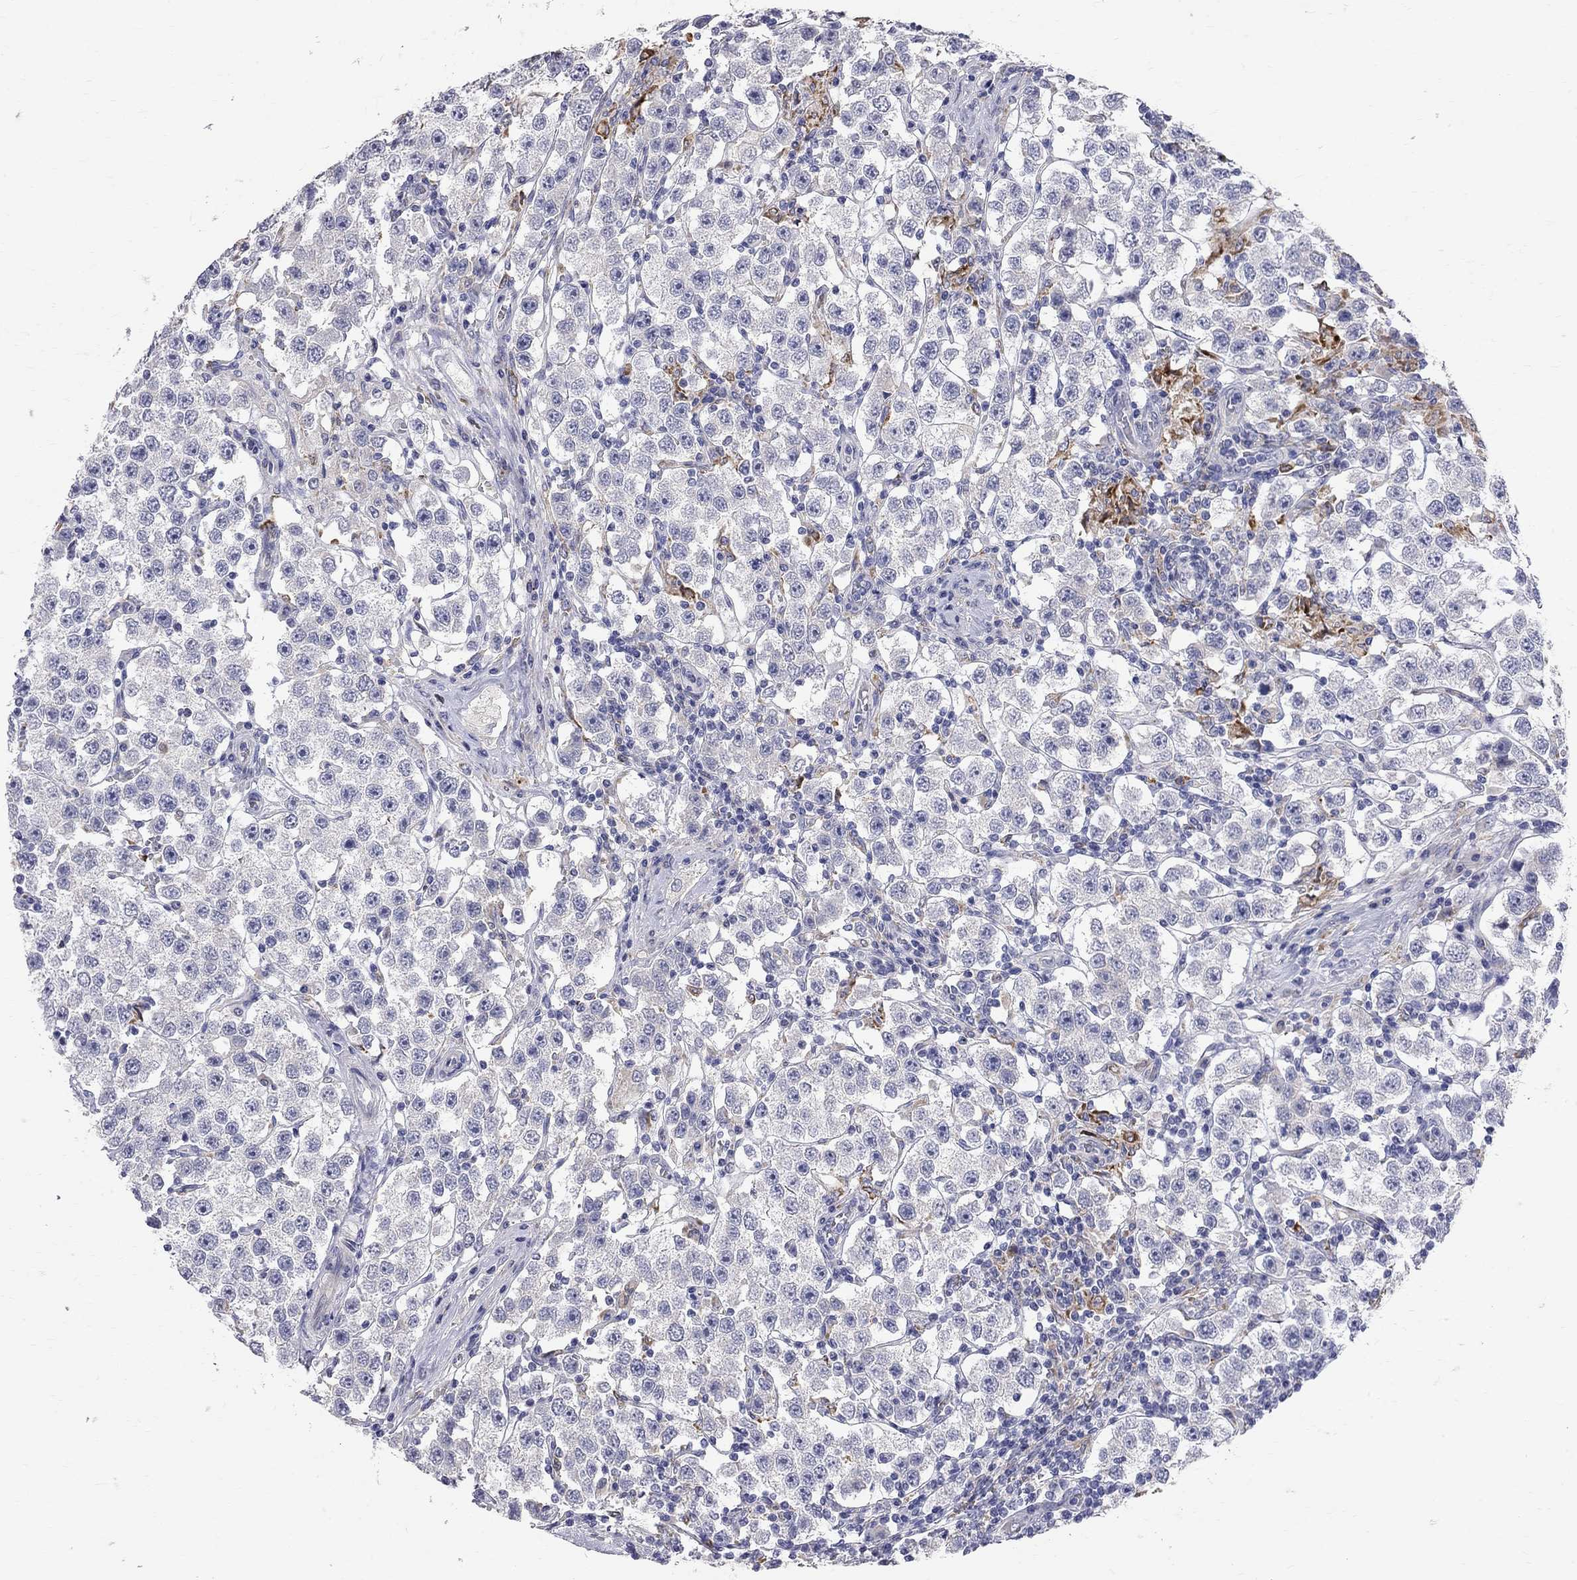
{"staining": {"intensity": "negative", "quantity": "none", "location": "none"}, "tissue": "testis cancer", "cell_type": "Tumor cells", "image_type": "cancer", "snomed": [{"axis": "morphology", "description": "Seminoma, NOS"}, {"axis": "topography", "description": "Testis"}], "caption": "DAB (3,3'-diaminobenzidine) immunohistochemical staining of seminoma (testis) shows no significant expression in tumor cells. (DAB immunohistochemistry visualized using brightfield microscopy, high magnification).", "gene": "ACSL1", "patient": {"sex": "male", "age": 37}}